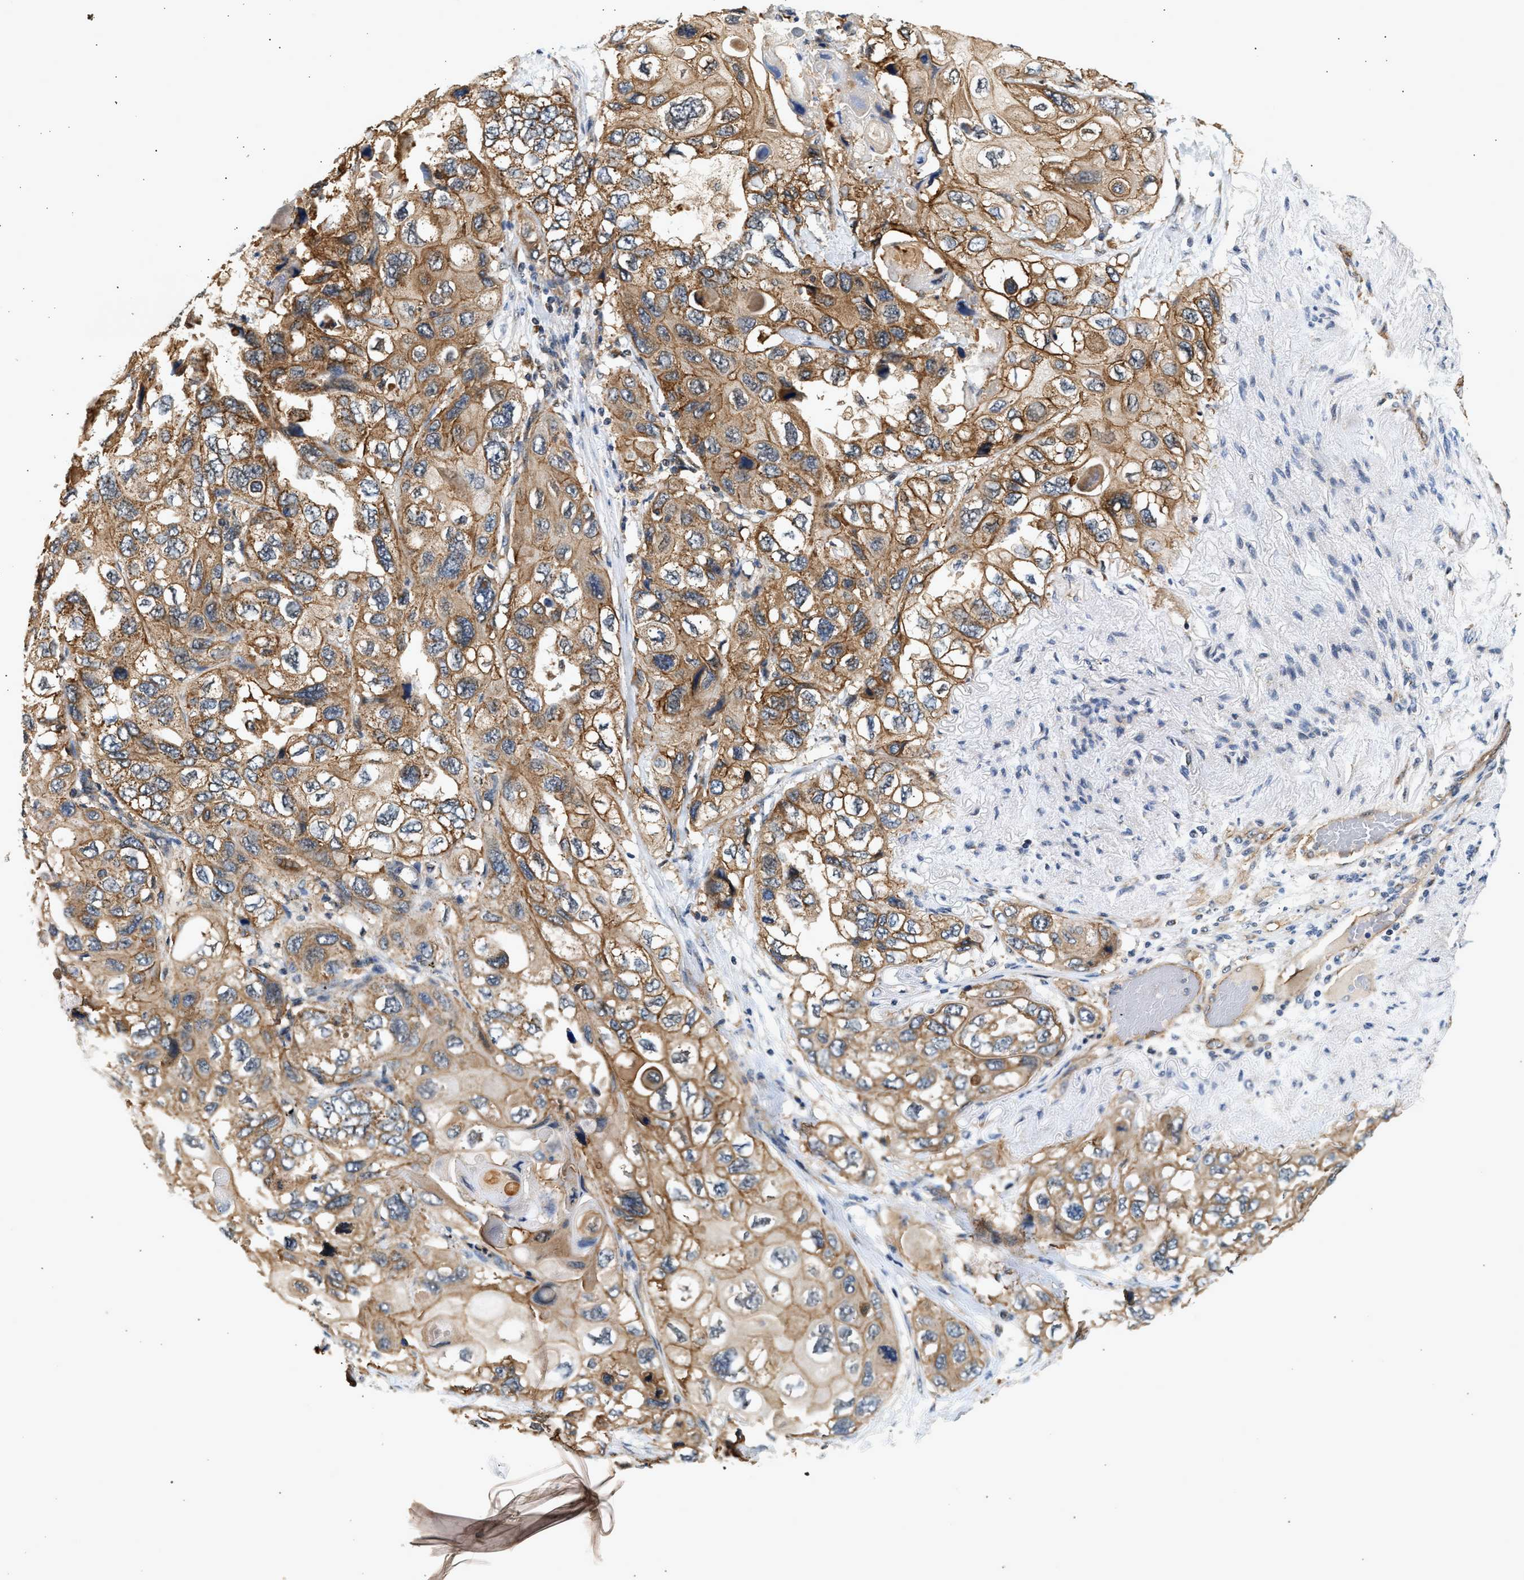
{"staining": {"intensity": "moderate", "quantity": ">75%", "location": "cytoplasmic/membranous"}, "tissue": "lung cancer", "cell_type": "Tumor cells", "image_type": "cancer", "snomed": [{"axis": "morphology", "description": "Squamous cell carcinoma, NOS"}, {"axis": "topography", "description": "Lung"}], "caption": "Lung cancer stained for a protein exhibits moderate cytoplasmic/membranous positivity in tumor cells. (brown staining indicates protein expression, while blue staining denotes nuclei).", "gene": "DUSP14", "patient": {"sex": "female", "age": 73}}